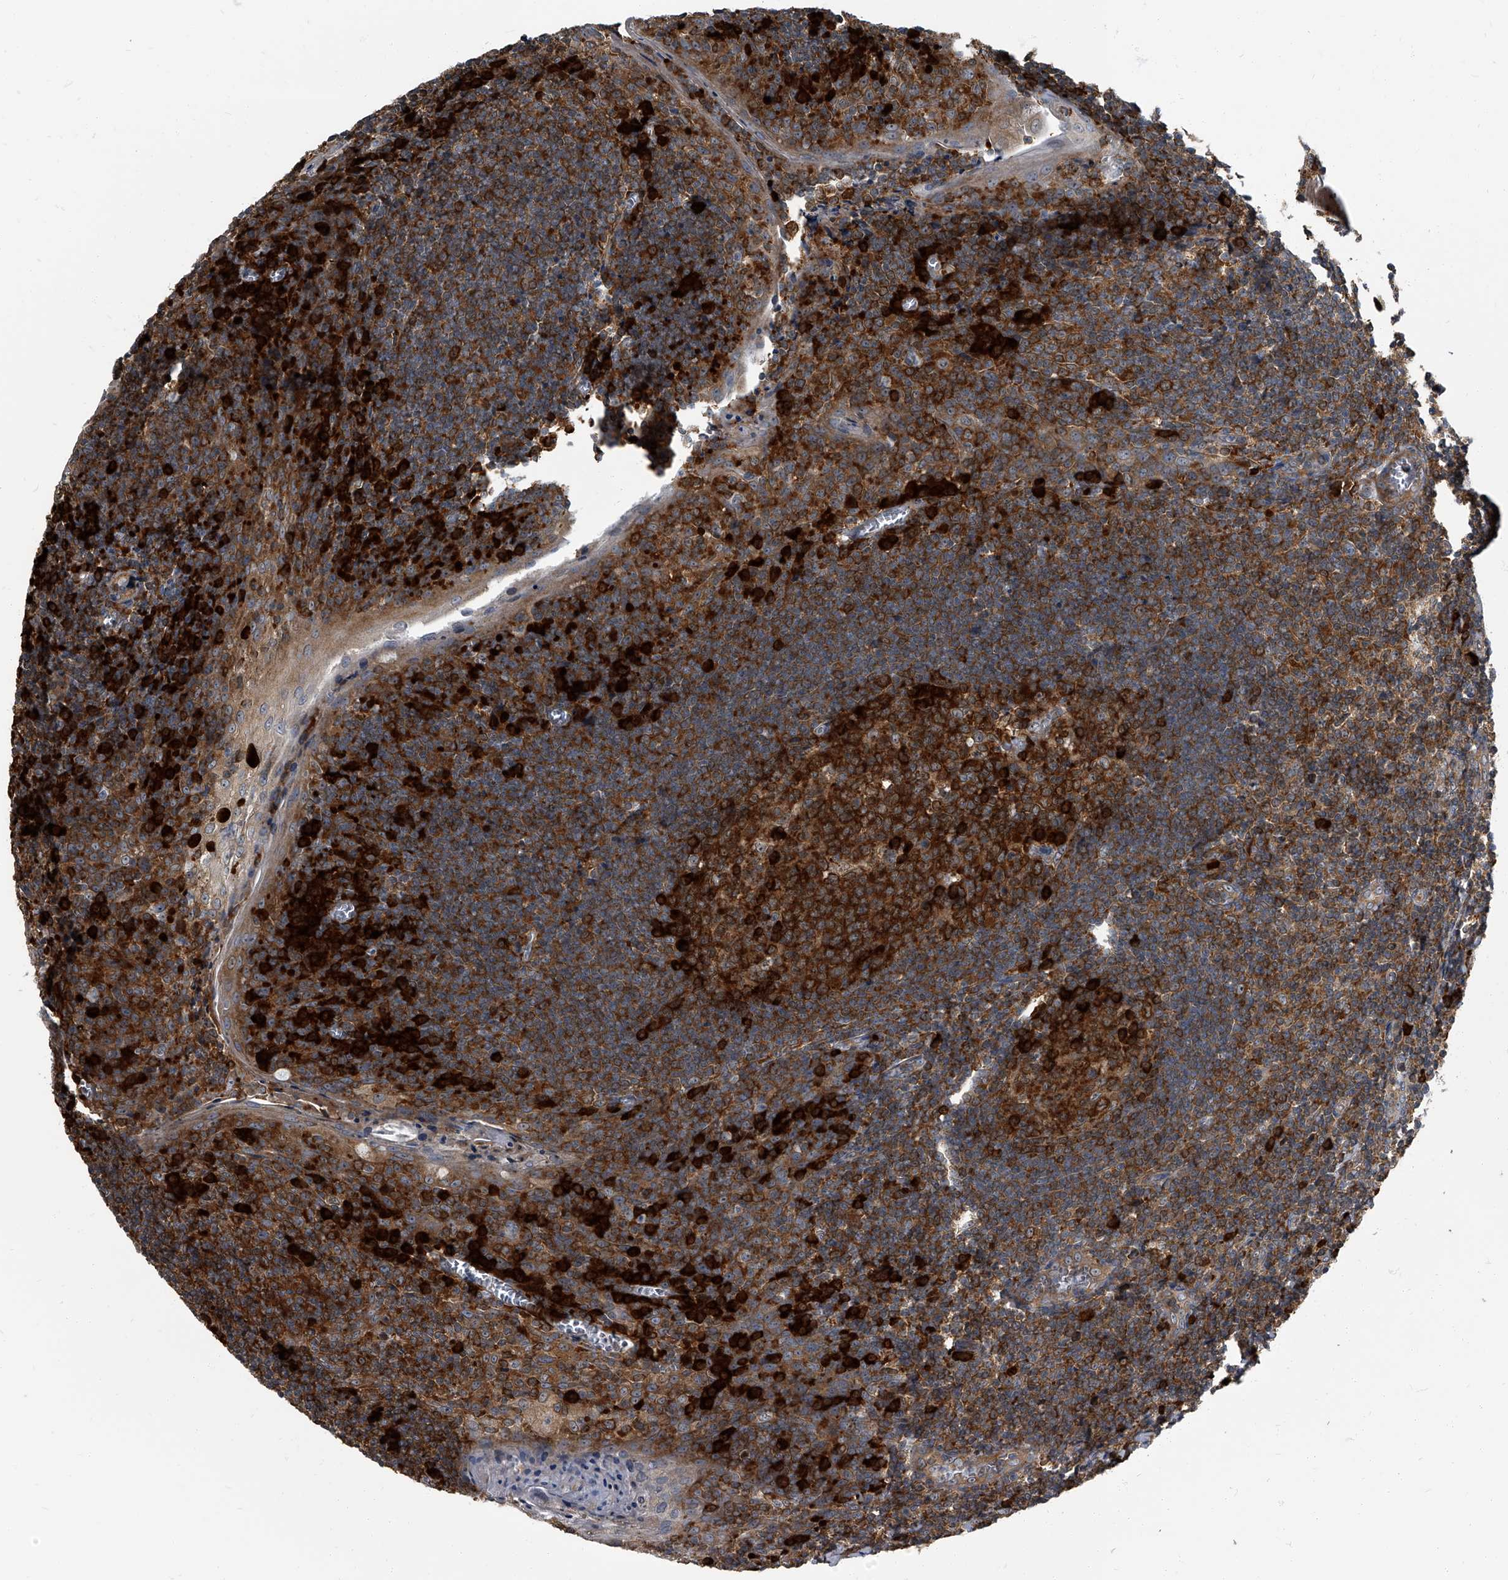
{"staining": {"intensity": "strong", "quantity": ">75%", "location": "cytoplasmic/membranous"}, "tissue": "tonsil", "cell_type": "Germinal center cells", "image_type": "normal", "snomed": [{"axis": "morphology", "description": "Normal tissue, NOS"}, {"axis": "topography", "description": "Tonsil"}], "caption": "Strong cytoplasmic/membranous staining for a protein is appreciated in about >75% of germinal center cells of normal tonsil using immunohistochemistry (IHC).", "gene": "CDV3", "patient": {"sex": "male", "age": 27}}